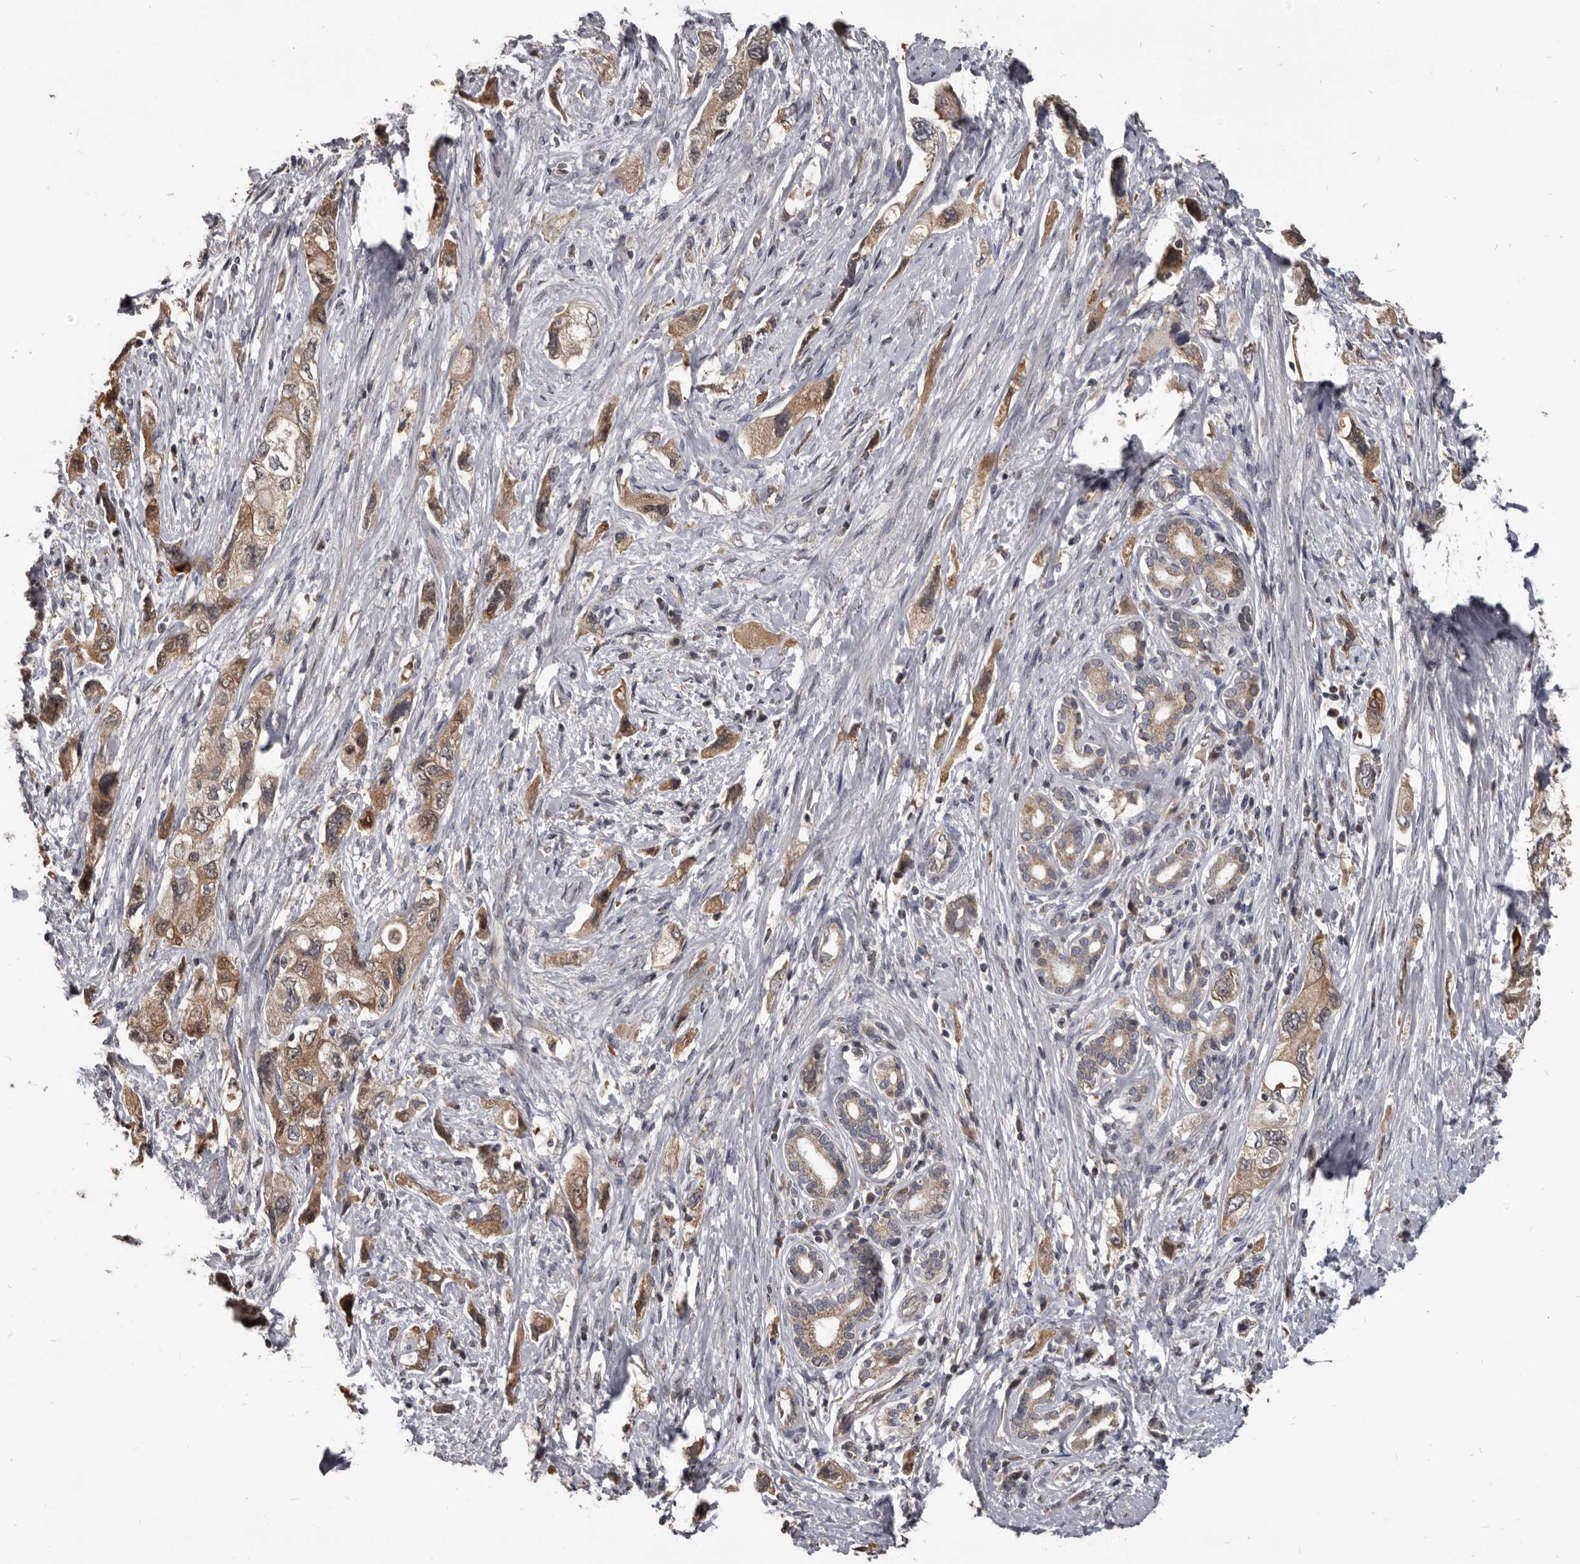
{"staining": {"intensity": "moderate", "quantity": ">75%", "location": "cytoplasmic/membranous"}, "tissue": "pancreatic cancer", "cell_type": "Tumor cells", "image_type": "cancer", "snomed": [{"axis": "morphology", "description": "Adenocarcinoma, NOS"}, {"axis": "topography", "description": "Pancreas"}], "caption": "IHC micrograph of neoplastic tissue: human pancreatic adenocarcinoma stained using immunohistochemistry shows medium levels of moderate protein expression localized specifically in the cytoplasmic/membranous of tumor cells, appearing as a cytoplasmic/membranous brown color.", "gene": "MAP3K14", "patient": {"sex": "female", "age": 73}}